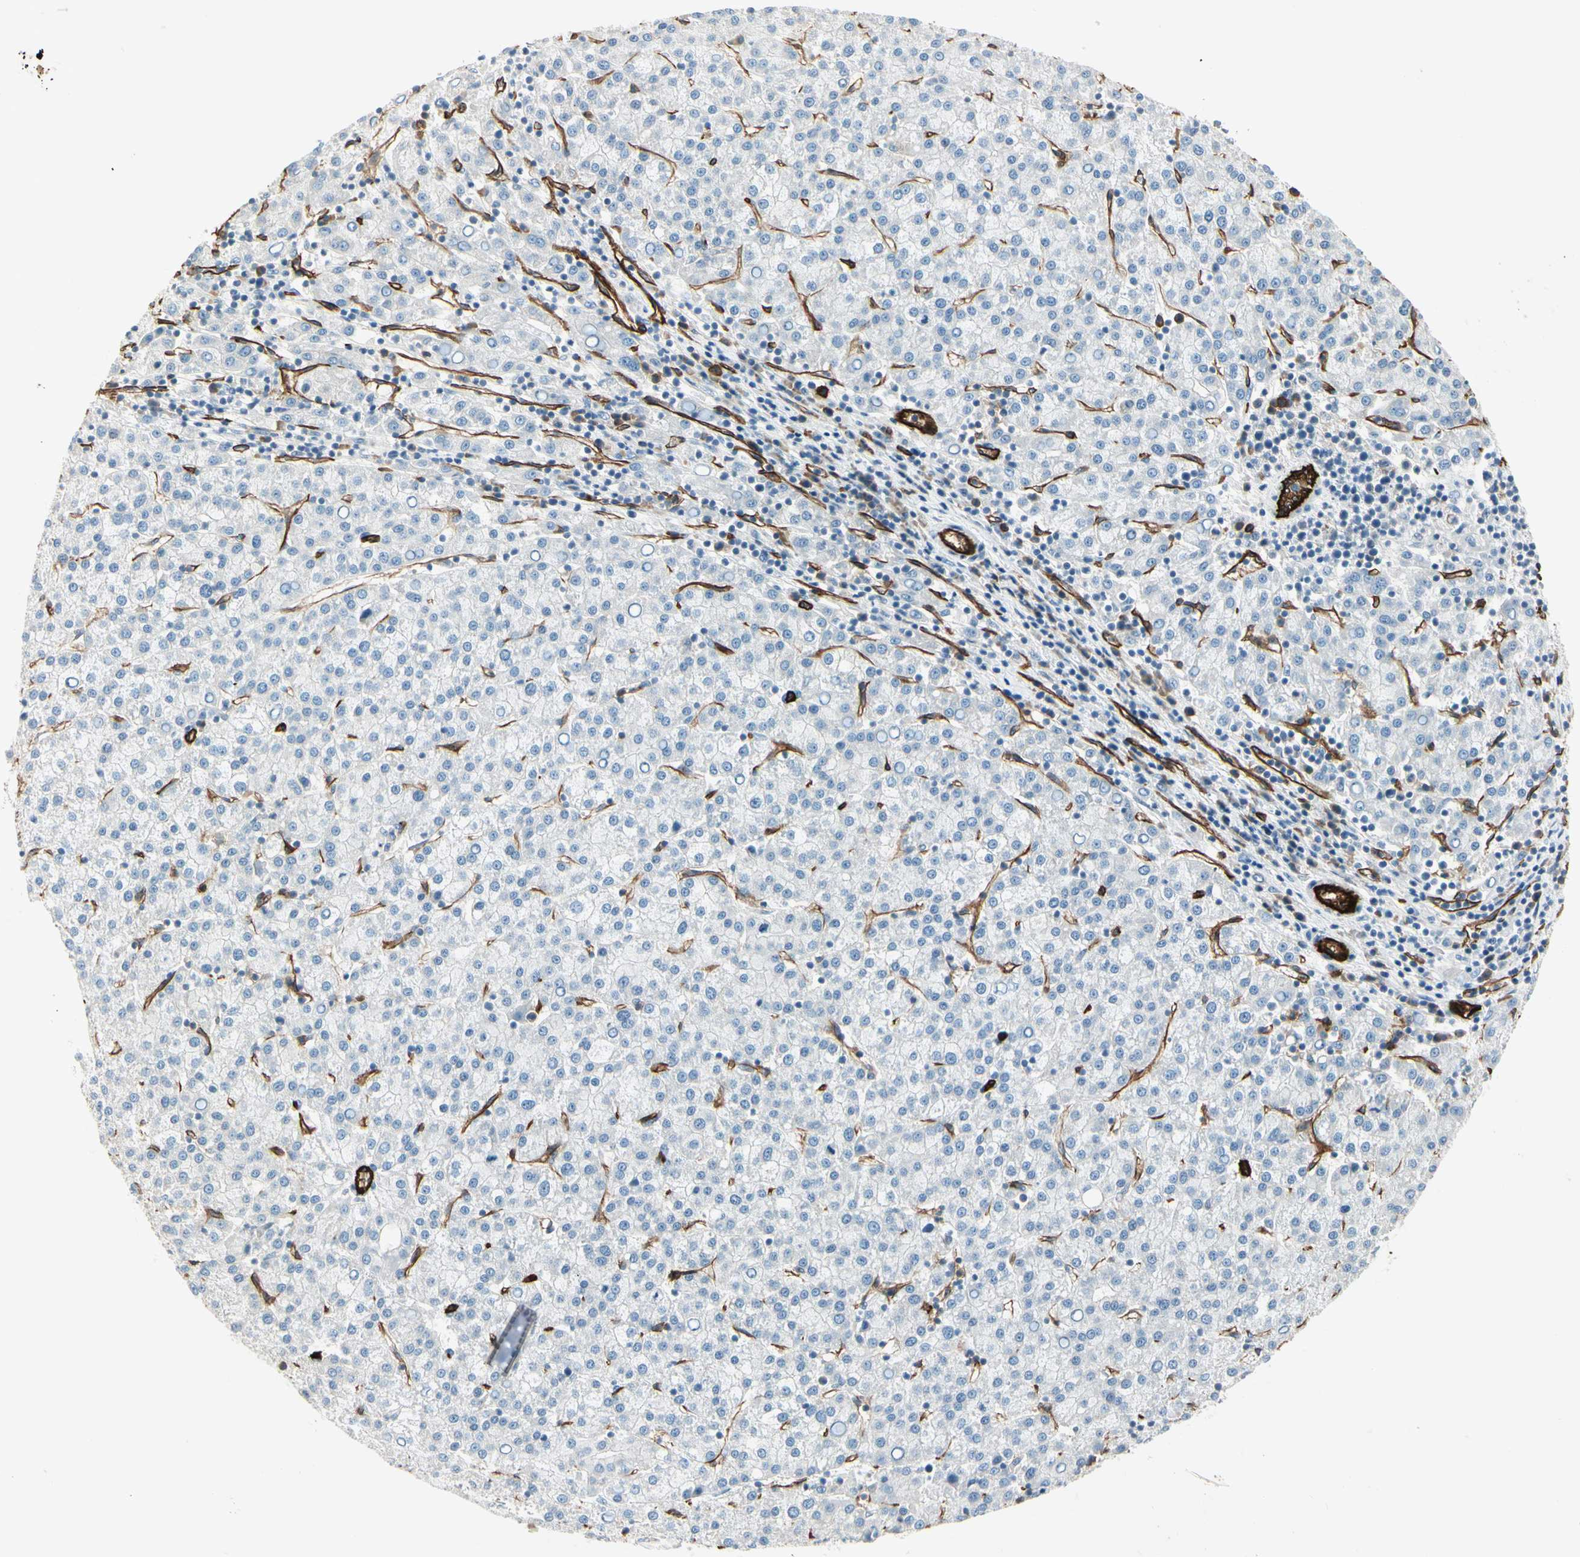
{"staining": {"intensity": "negative", "quantity": "none", "location": "none"}, "tissue": "liver cancer", "cell_type": "Tumor cells", "image_type": "cancer", "snomed": [{"axis": "morphology", "description": "Carcinoma, Hepatocellular, NOS"}, {"axis": "topography", "description": "Liver"}], "caption": "Immunohistochemistry (IHC) histopathology image of human liver hepatocellular carcinoma stained for a protein (brown), which exhibits no expression in tumor cells.", "gene": "CD93", "patient": {"sex": "female", "age": 58}}